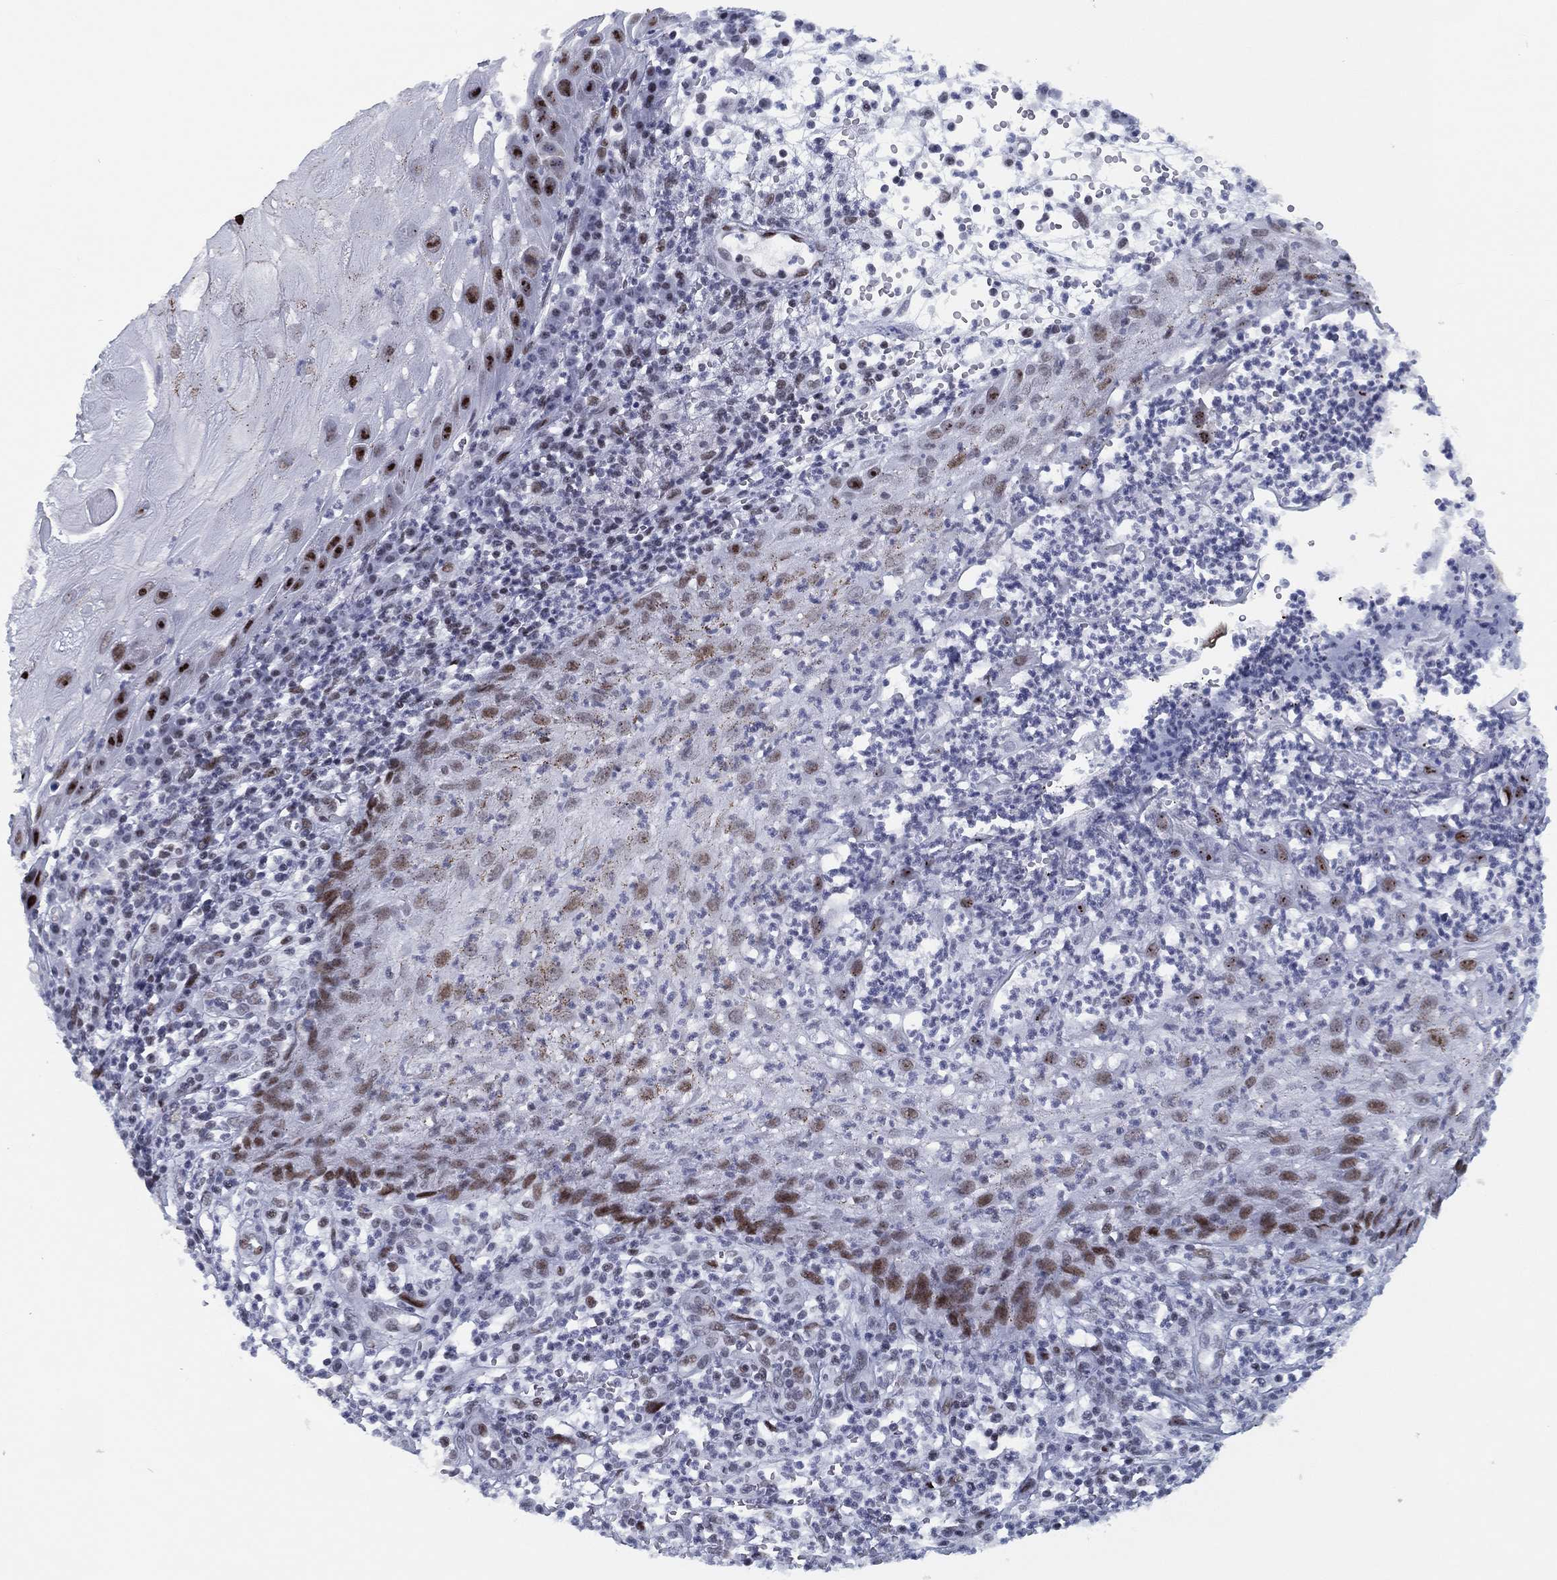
{"staining": {"intensity": "moderate", "quantity": "25%-75%", "location": "nuclear"}, "tissue": "skin cancer", "cell_type": "Tumor cells", "image_type": "cancer", "snomed": [{"axis": "morphology", "description": "Normal tissue, NOS"}, {"axis": "morphology", "description": "Squamous cell carcinoma, NOS"}, {"axis": "topography", "description": "Skin"}], "caption": "Human skin squamous cell carcinoma stained for a protein (brown) exhibits moderate nuclear positive staining in approximately 25%-75% of tumor cells.", "gene": "CYB561D2", "patient": {"sex": "male", "age": 79}}